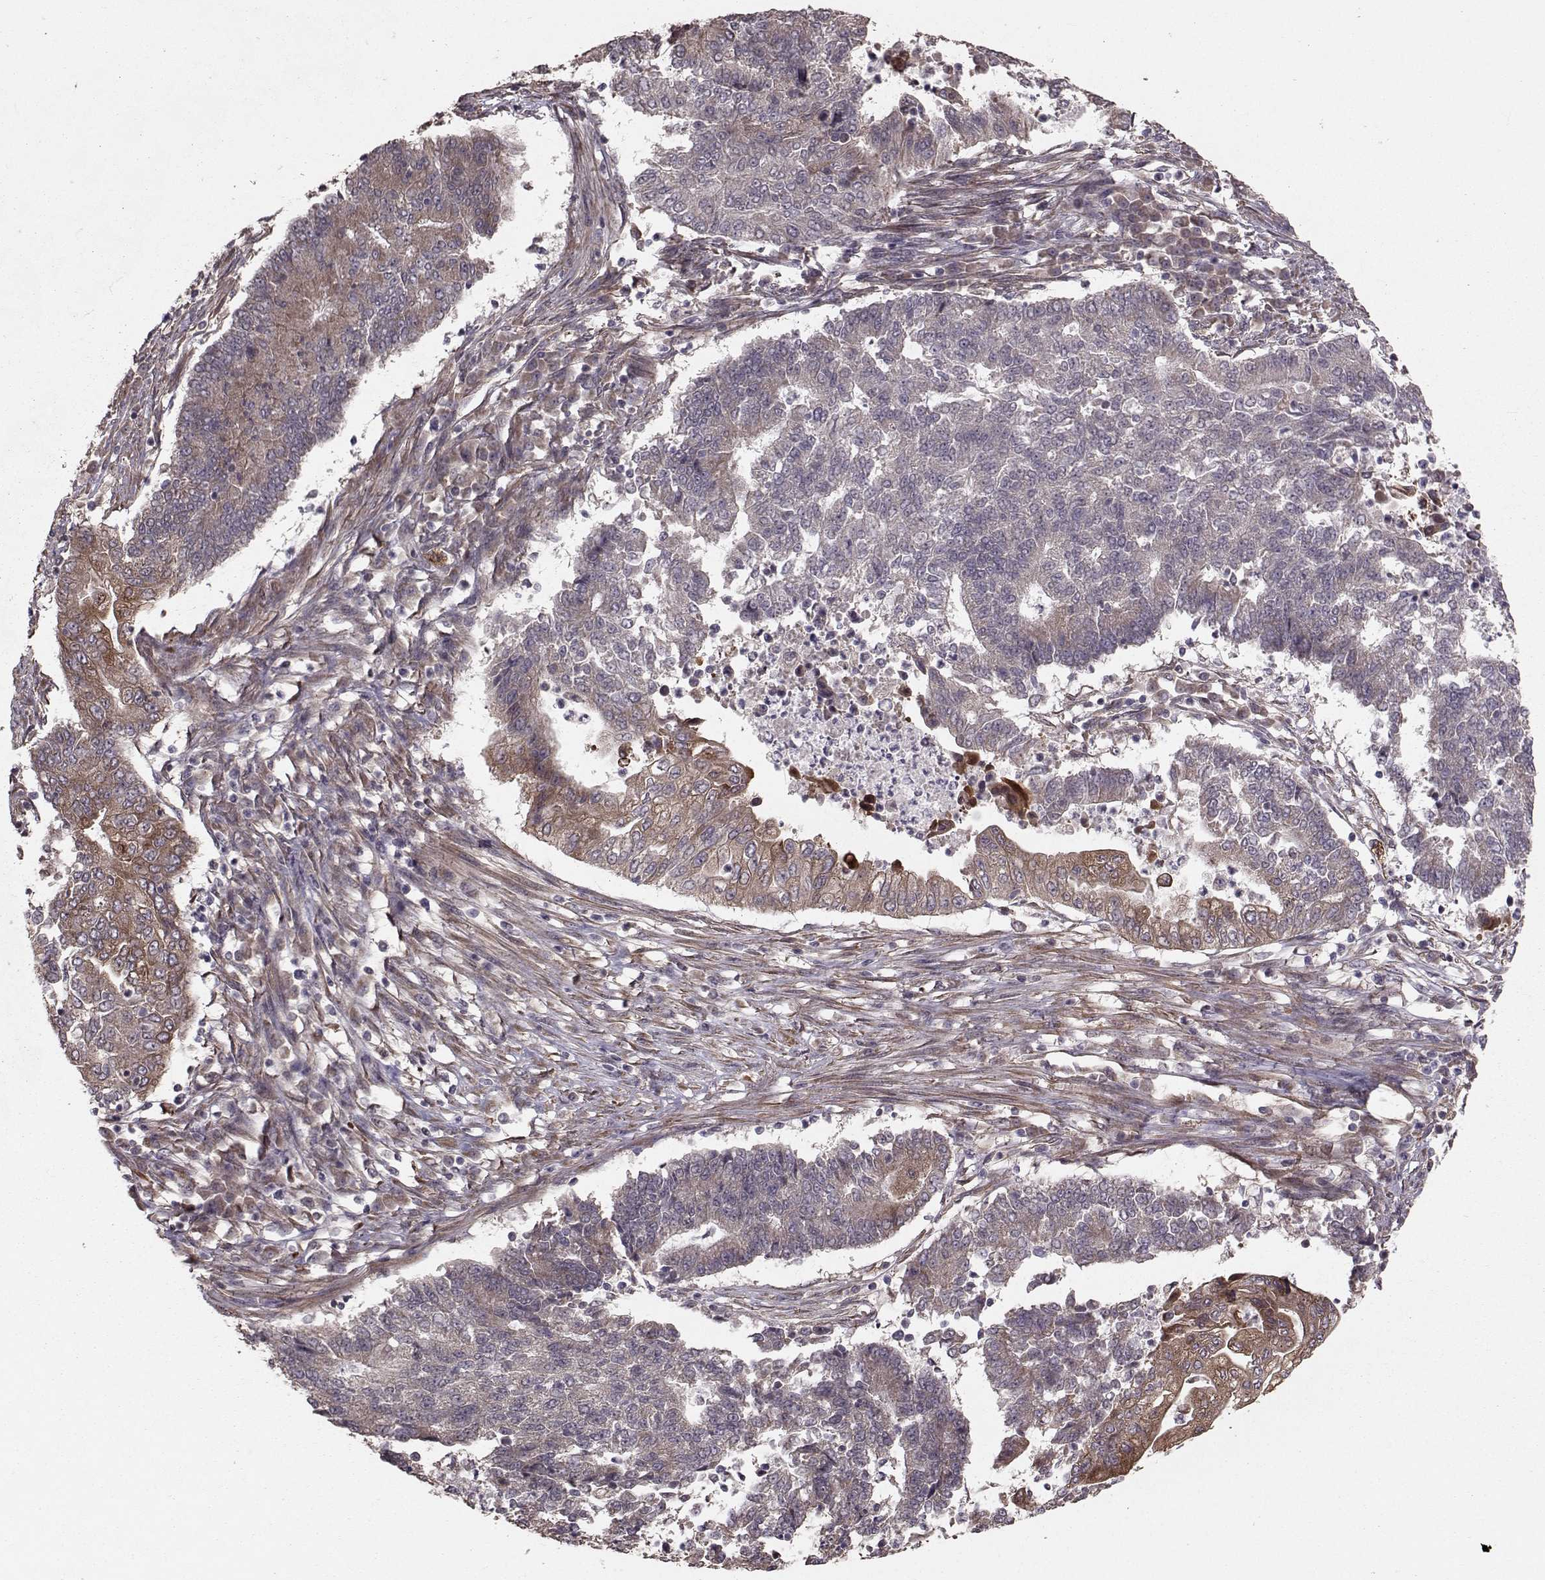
{"staining": {"intensity": "moderate", "quantity": "<25%", "location": "cytoplasmic/membranous"}, "tissue": "endometrial cancer", "cell_type": "Tumor cells", "image_type": "cancer", "snomed": [{"axis": "morphology", "description": "Adenocarcinoma, NOS"}, {"axis": "topography", "description": "Uterus"}, {"axis": "topography", "description": "Endometrium"}], "caption": "IHC of human adenocarcinoma (endometrial) shows low levels of moderate cytoplasmic/membranous expression in approximately <25% of tumor cells.", "gene": "TRIP10", "patient": {"sex": "female", "age": 54}}